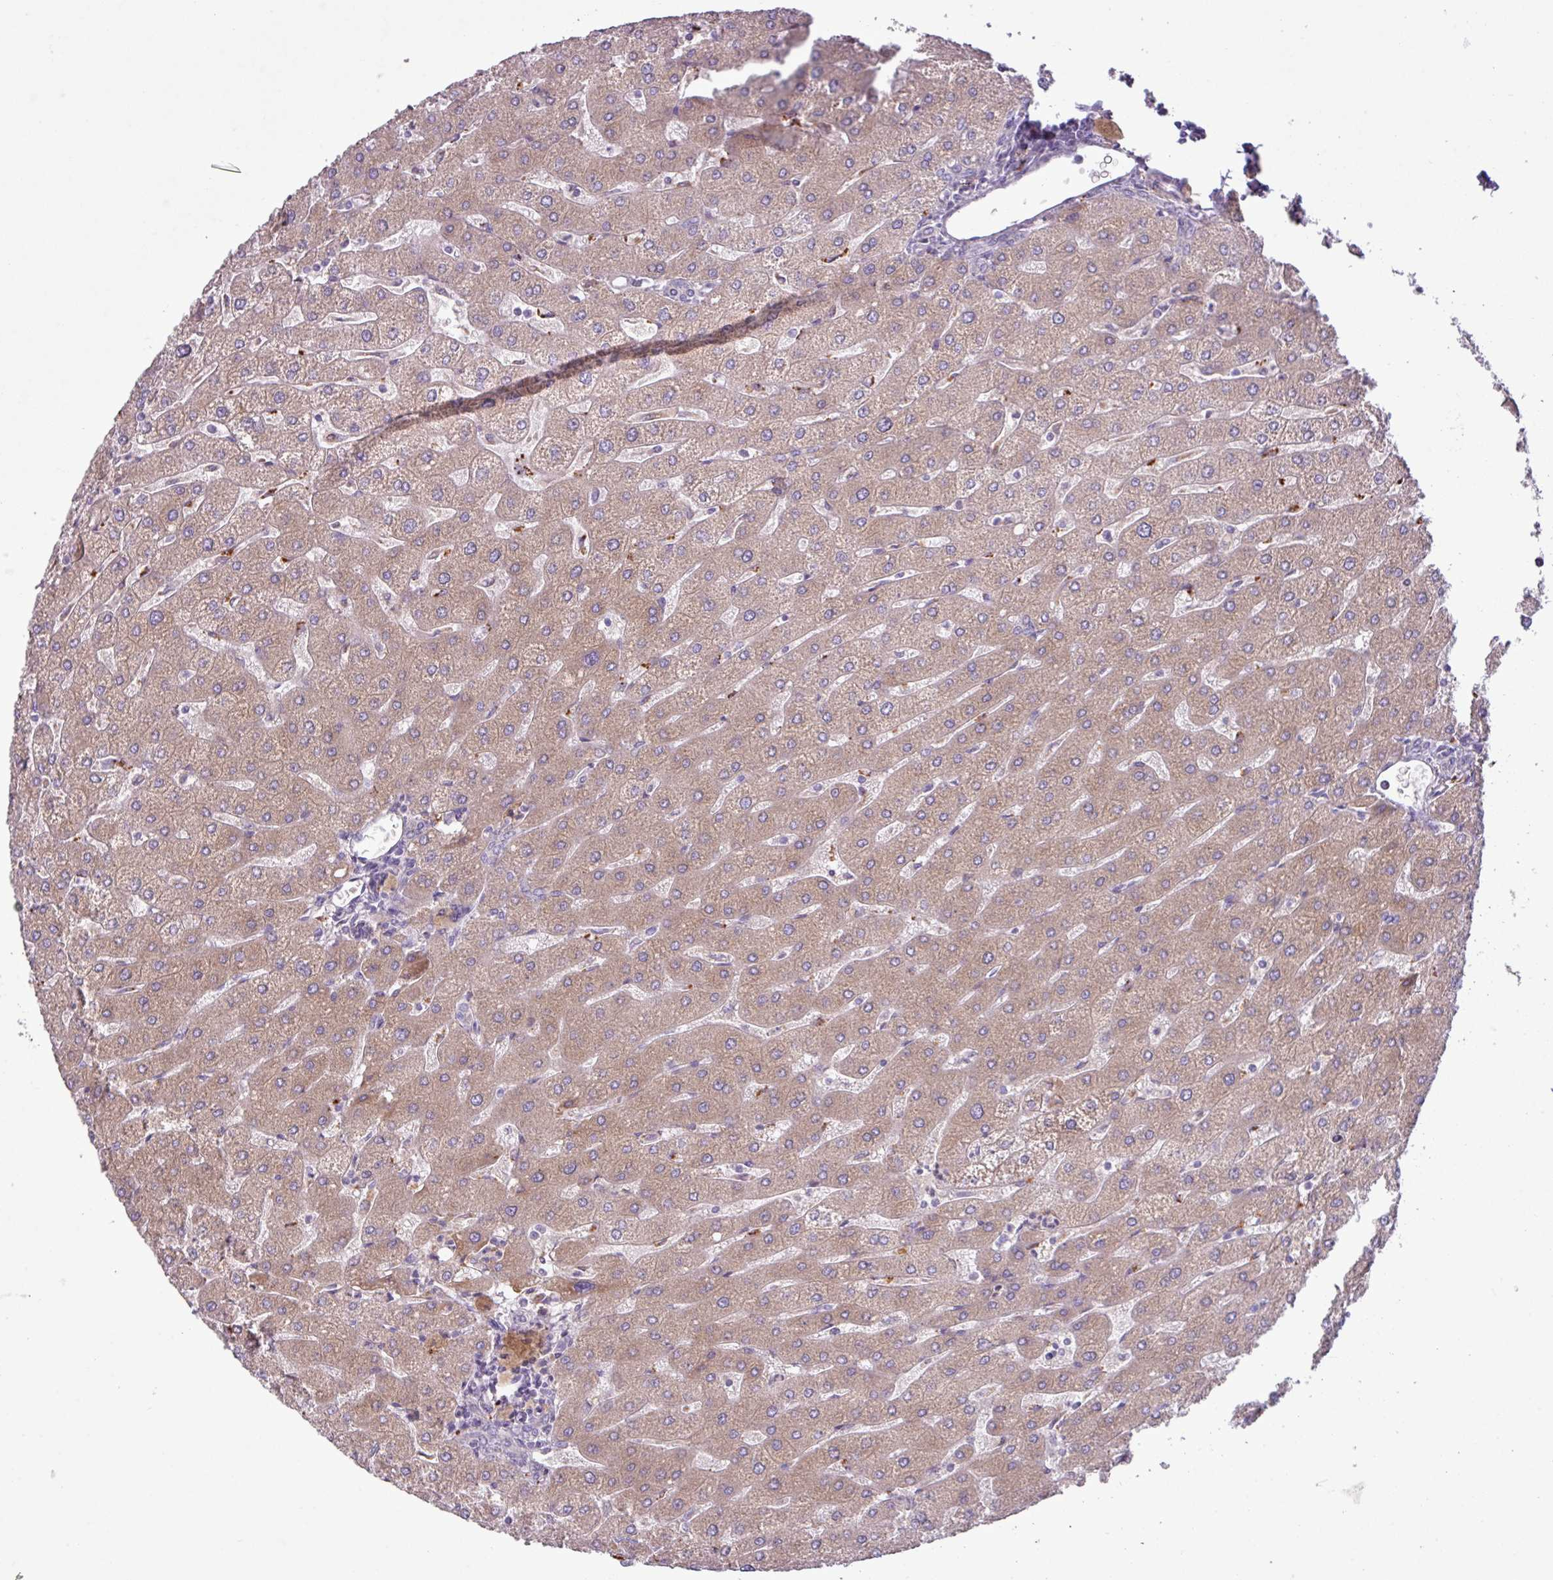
{"staining": {"intensity": "negative", "quantity": "none", "location": "none"}, "tissue": "liver", "cell_type": "Cholangiocytes", "image_type": "normal", "snomed": [{"axis": "morphology", "description": "Normal tissue, NOS"}, {"axis": "topography", "description": "Liver"}], "caption": "A photomicrograph of human liver is negative for staining in cholangiocytes. (DAB (3,3'-diaminobenzidine) immunohistochemistry (IHC), high magnification).", "gene": "C4A", "patient": {"sex": "male", "age": 67}}